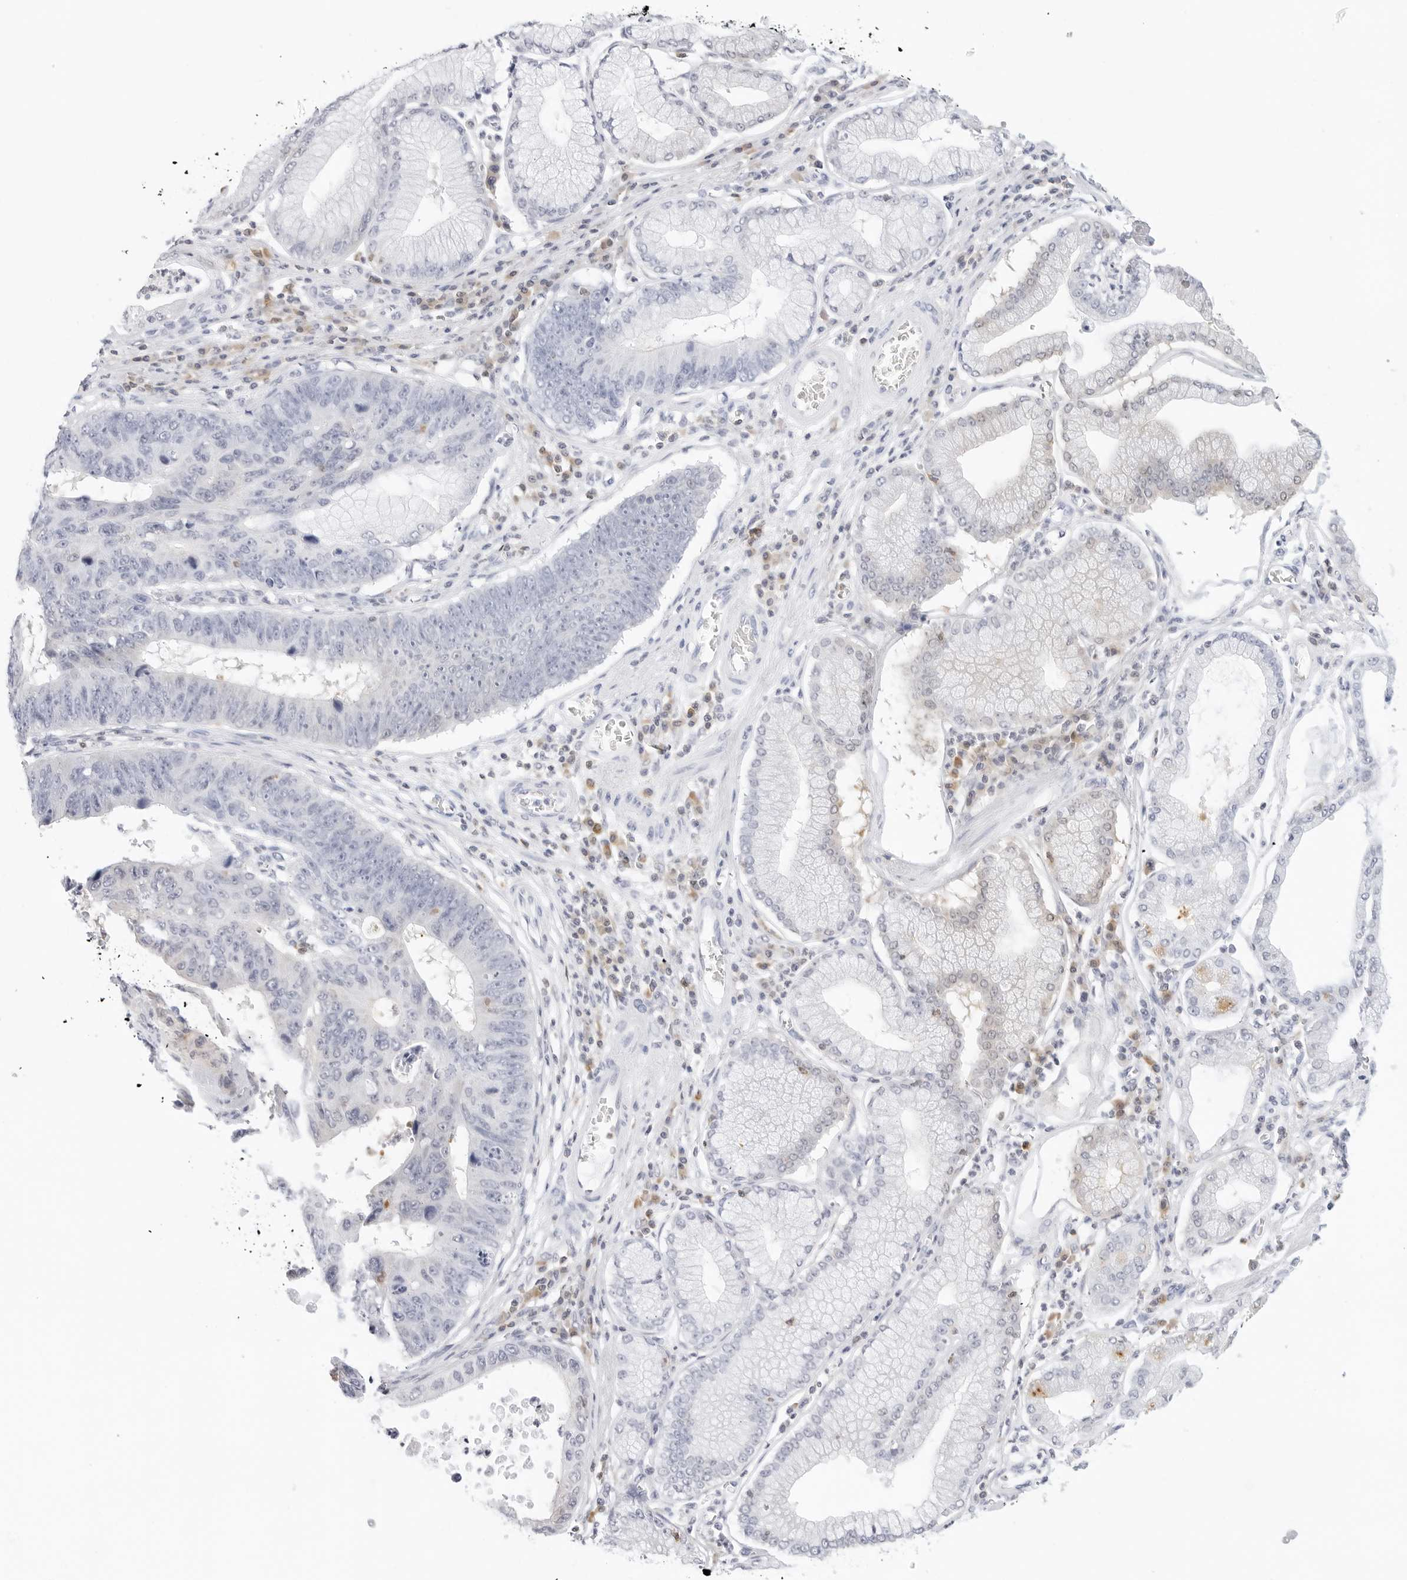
{"staining": {"intensity": "negative", "quantity": "none", "location": "none"}, "tissue": "stomach cancer", "cell_type": "Tumor cells", "image_type": "cancer", "snomed": [{"axis": "morphology", "description": "Adenocarcinoma, NOS"}, {"axis": "topography", "description": "Stomach"}], "caption": "DAB immunohistochemical staining of stomach cancer exhibits no significant staining in tumor cells.", "gene": "SLC9A3R1", "patient": {"sex": "male", "age": 59}}